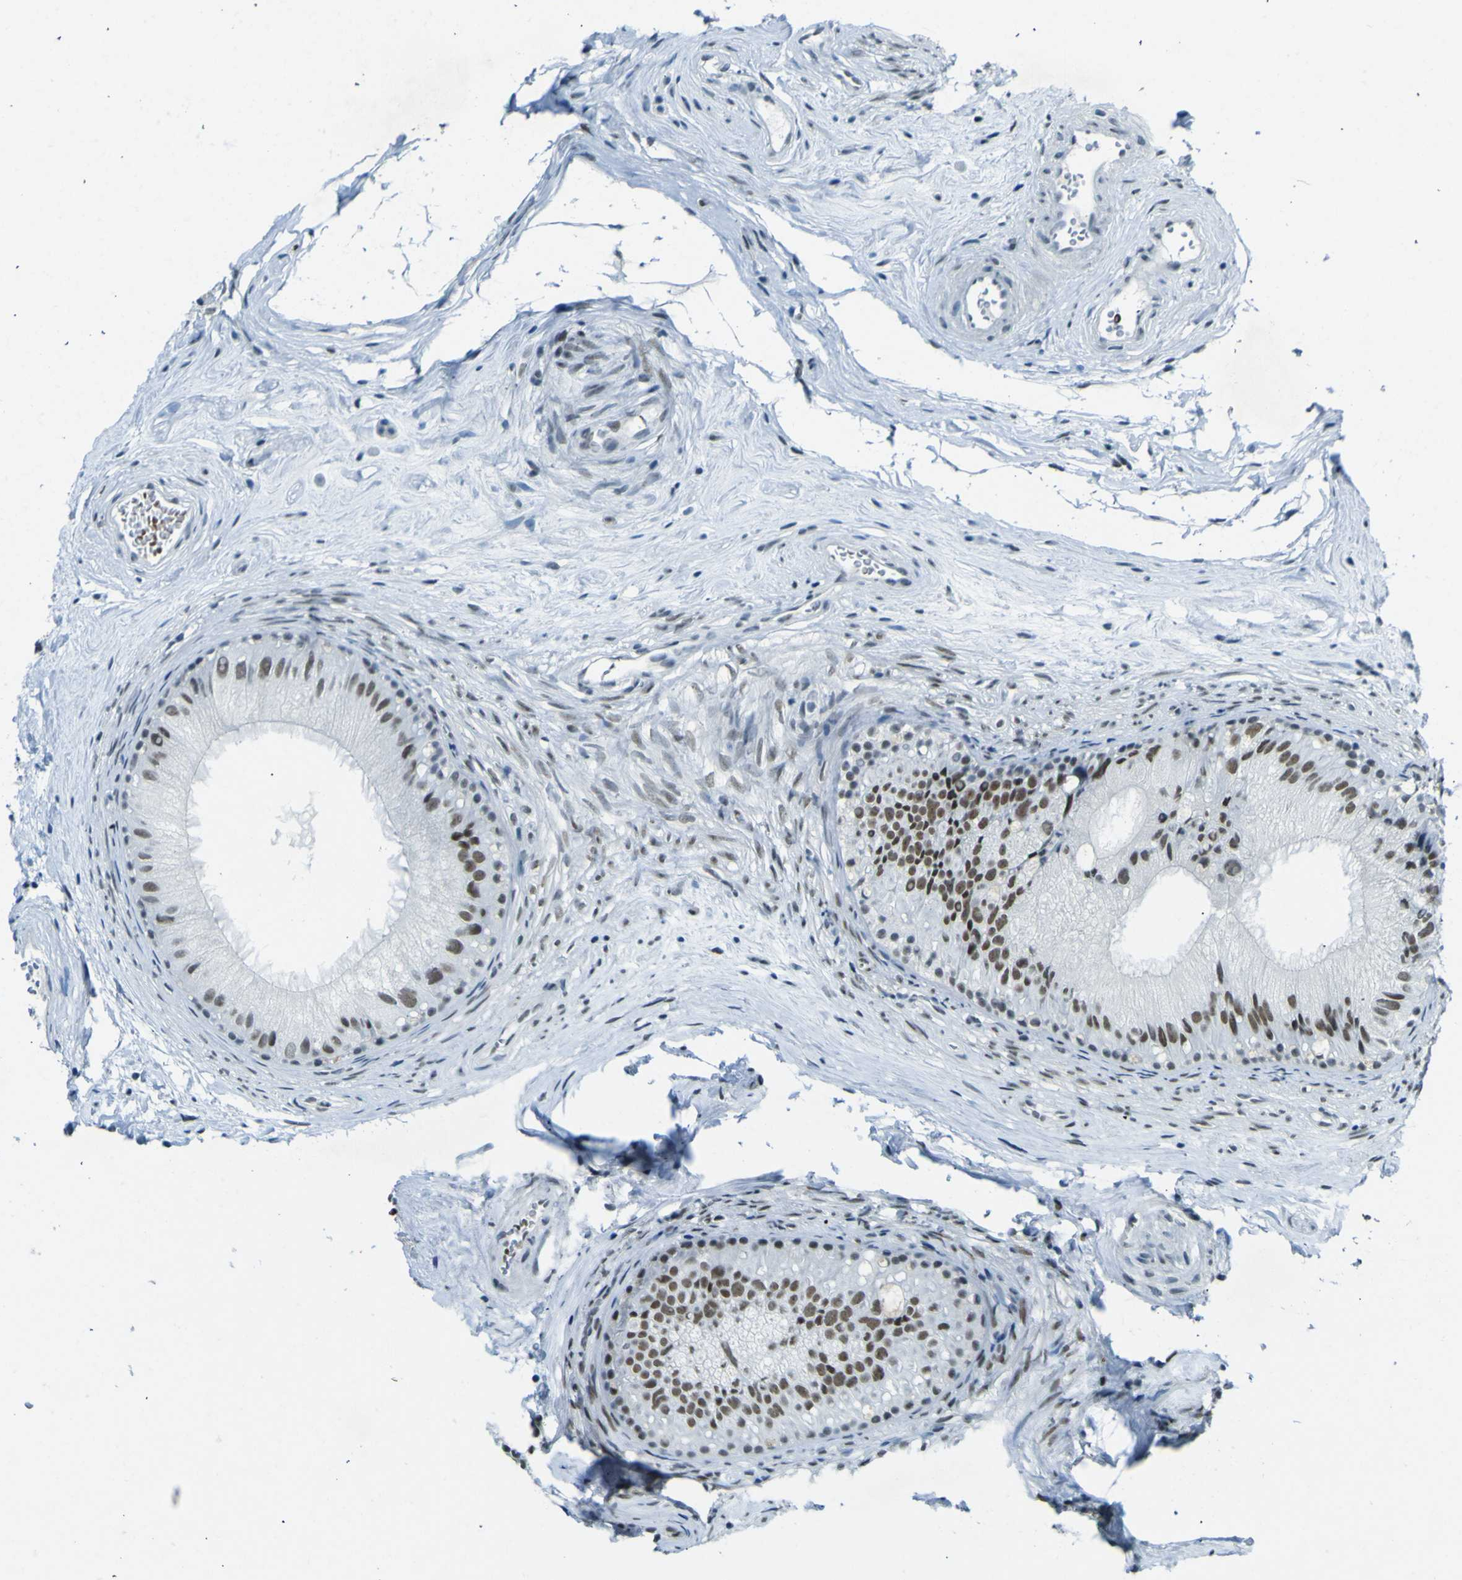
{"staining": {"intensity": "weak", "quantity": ">75%", "location": "nuclear"}, "tissue": "epididymis", "cell_type": "Glandular cells", "image_type": "normal", "snomed": [{"axis": "morphology", "description": "Normal tissue, NOS"}, {"axis": "topography", "description": "Epididymis"}], "caption": "Immunohistochemical staining of unremarkable human epididymis displays low levels of weak nuclear expression in about >75% of glandular cells. (DAB (3,3'-diaminobenzidine) IHC with brightfield microscopy, high magnification).", "gene": "CEBPG", "patient": {"sex": "male", "age": 56}}